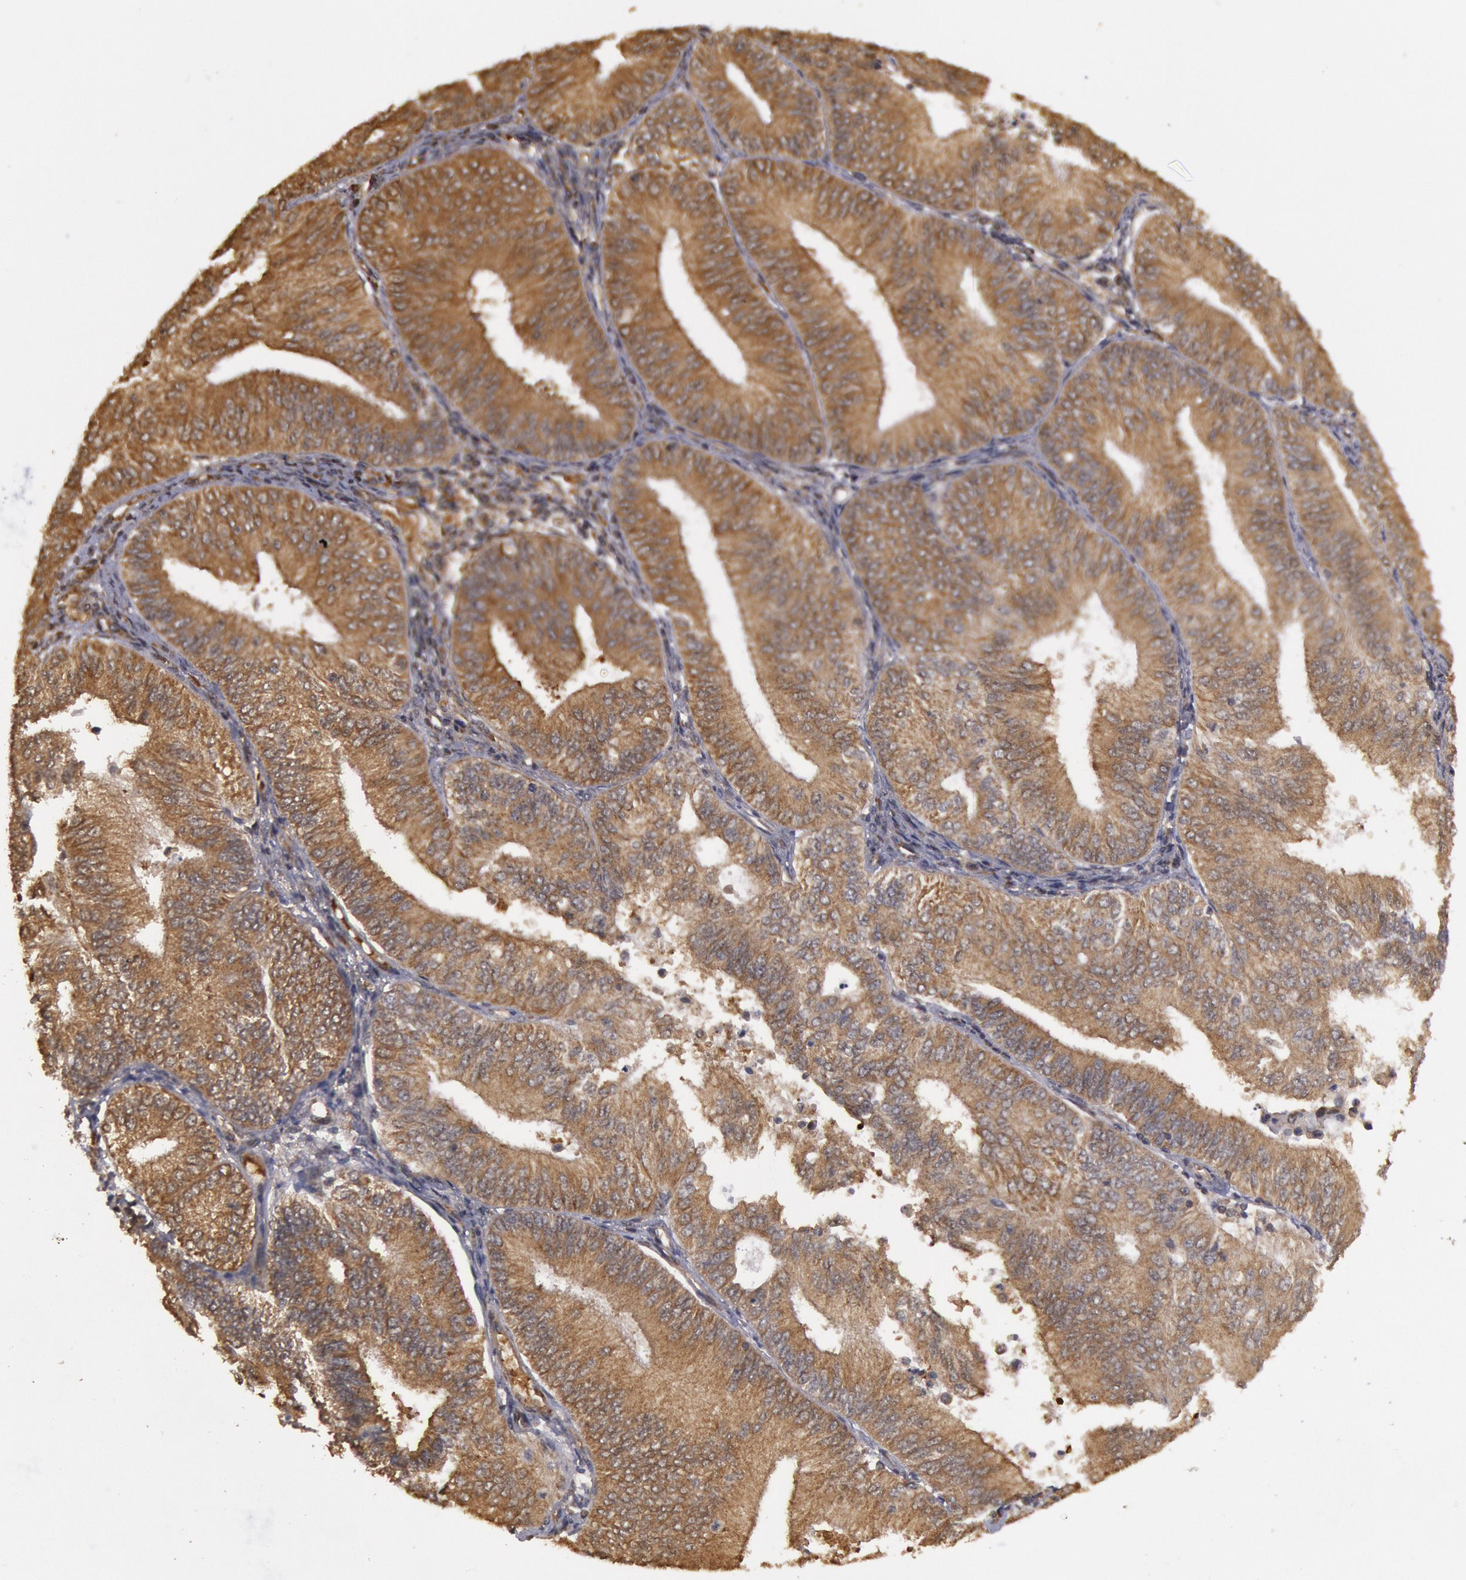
{"staining": {"intensity": "strong", "quantity": ">75%", "location": "cytoplasmic/membranous"}, "tissue": "endometrial cancer", "cell_type": "Tumor cells", "image_type": "cancer", "snomed": [{"axis": "morphology", "description": "Adenocarcinoma, NOS"}, {"axis": "topography", "description": "Endometrium"}], "caption": "Endometrial adenocarcinoma tissue shows strong cytoplasmic/membranous positivity in approximately >75% of tumor cells, visualized by immunohistochemistry. Immunohistochemistry stains the protein in brown and the nuclei are stained blue.", "gene": "USP14", "patient": {"sex": "female", "age": 55}}